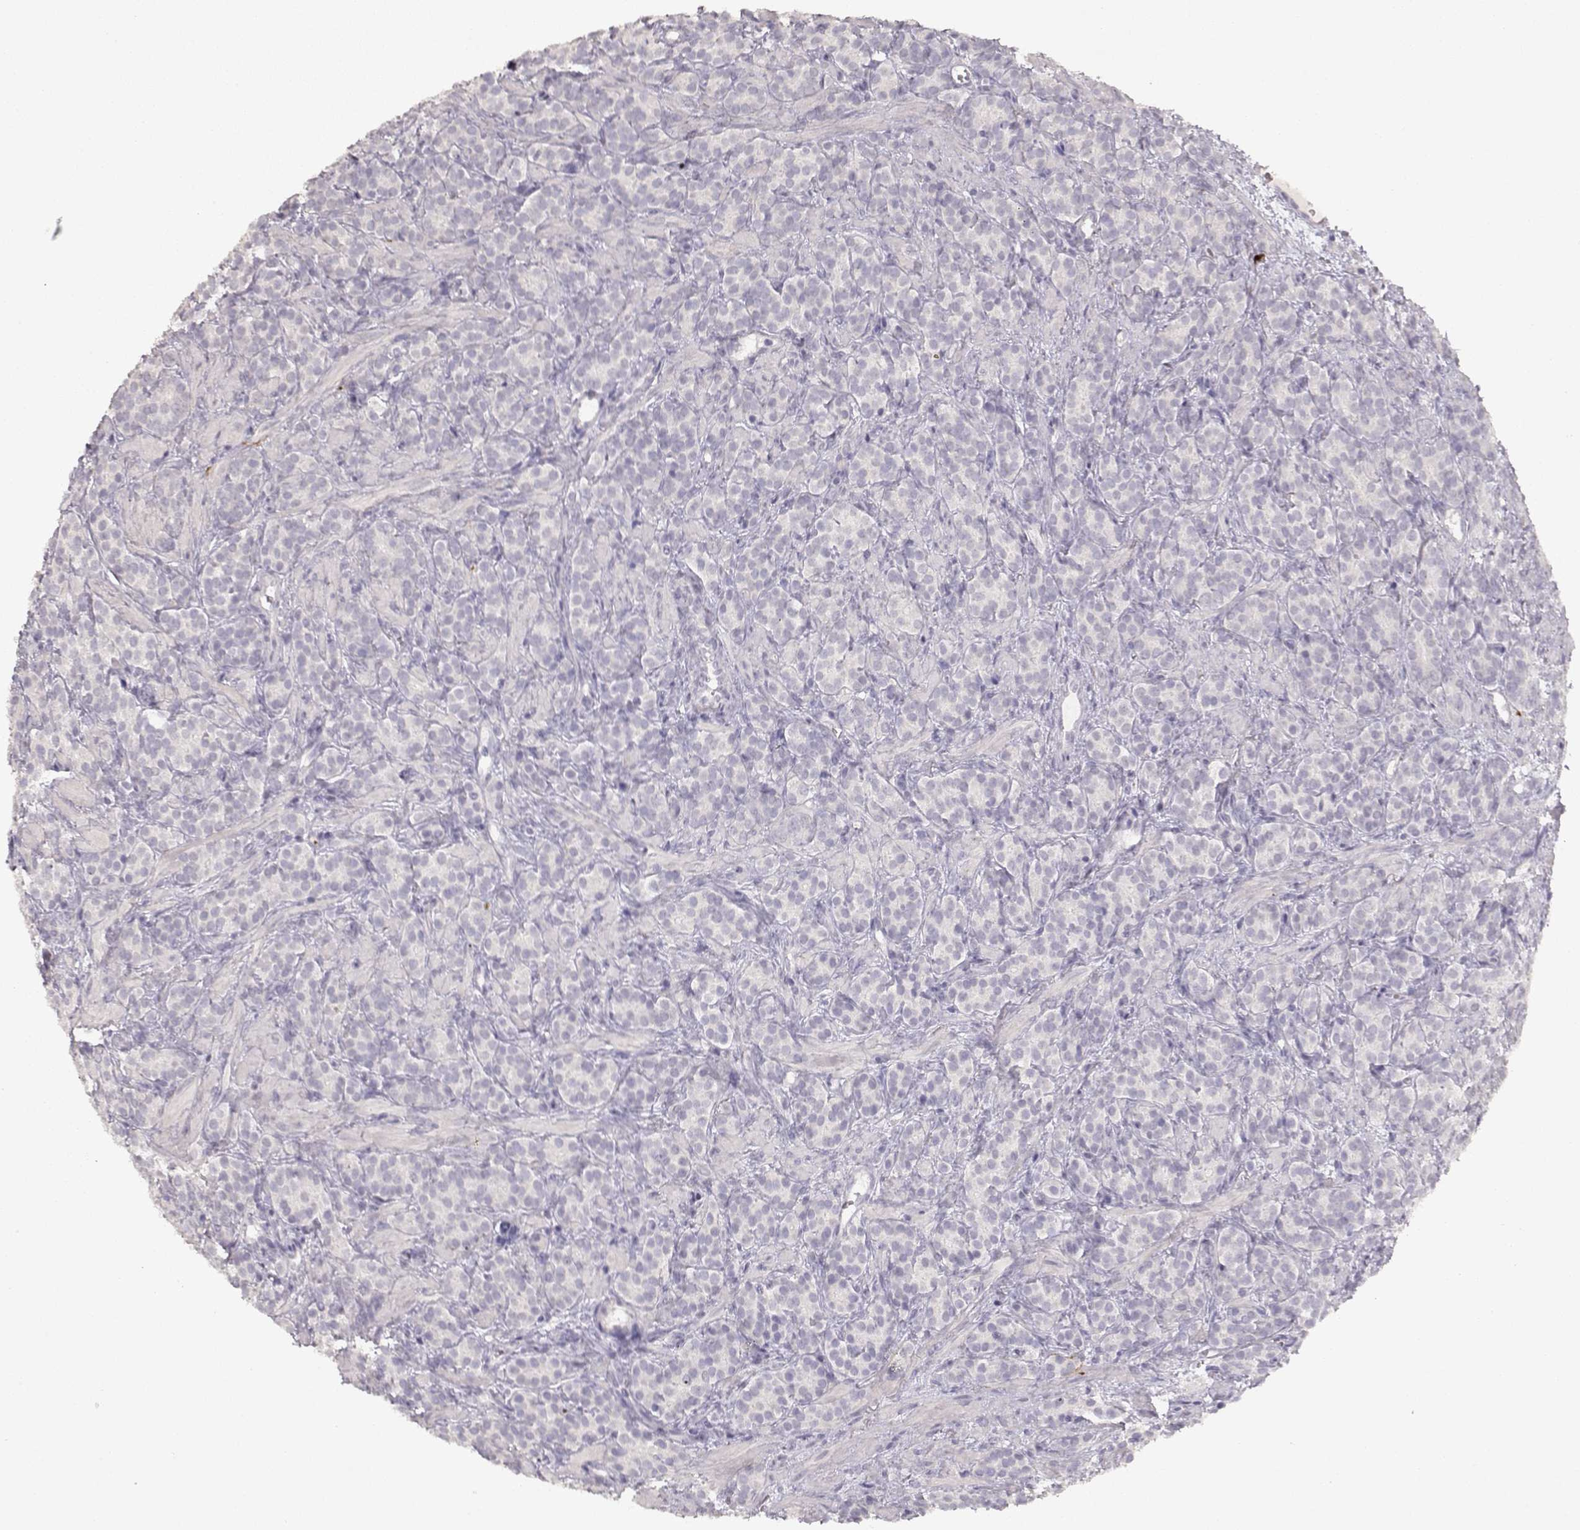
{"staining": {"intensity": "negative", "quantity": "none", "location": "none"}, "tissue": "prostate cancer", "cell_type": "Tumor cells", "image_type": "cancer", "snomed": [{"axis": "morphology", "description": "Adenocarcinoma, High grade"}, {"axis": "topography", "description": "Prostate"}], "caption": "Immunohistochemistry of human prostate cancer displays no staining in tumor cells.", "gene": "S100B", "patient": {"sex": "male", "age": 84}}